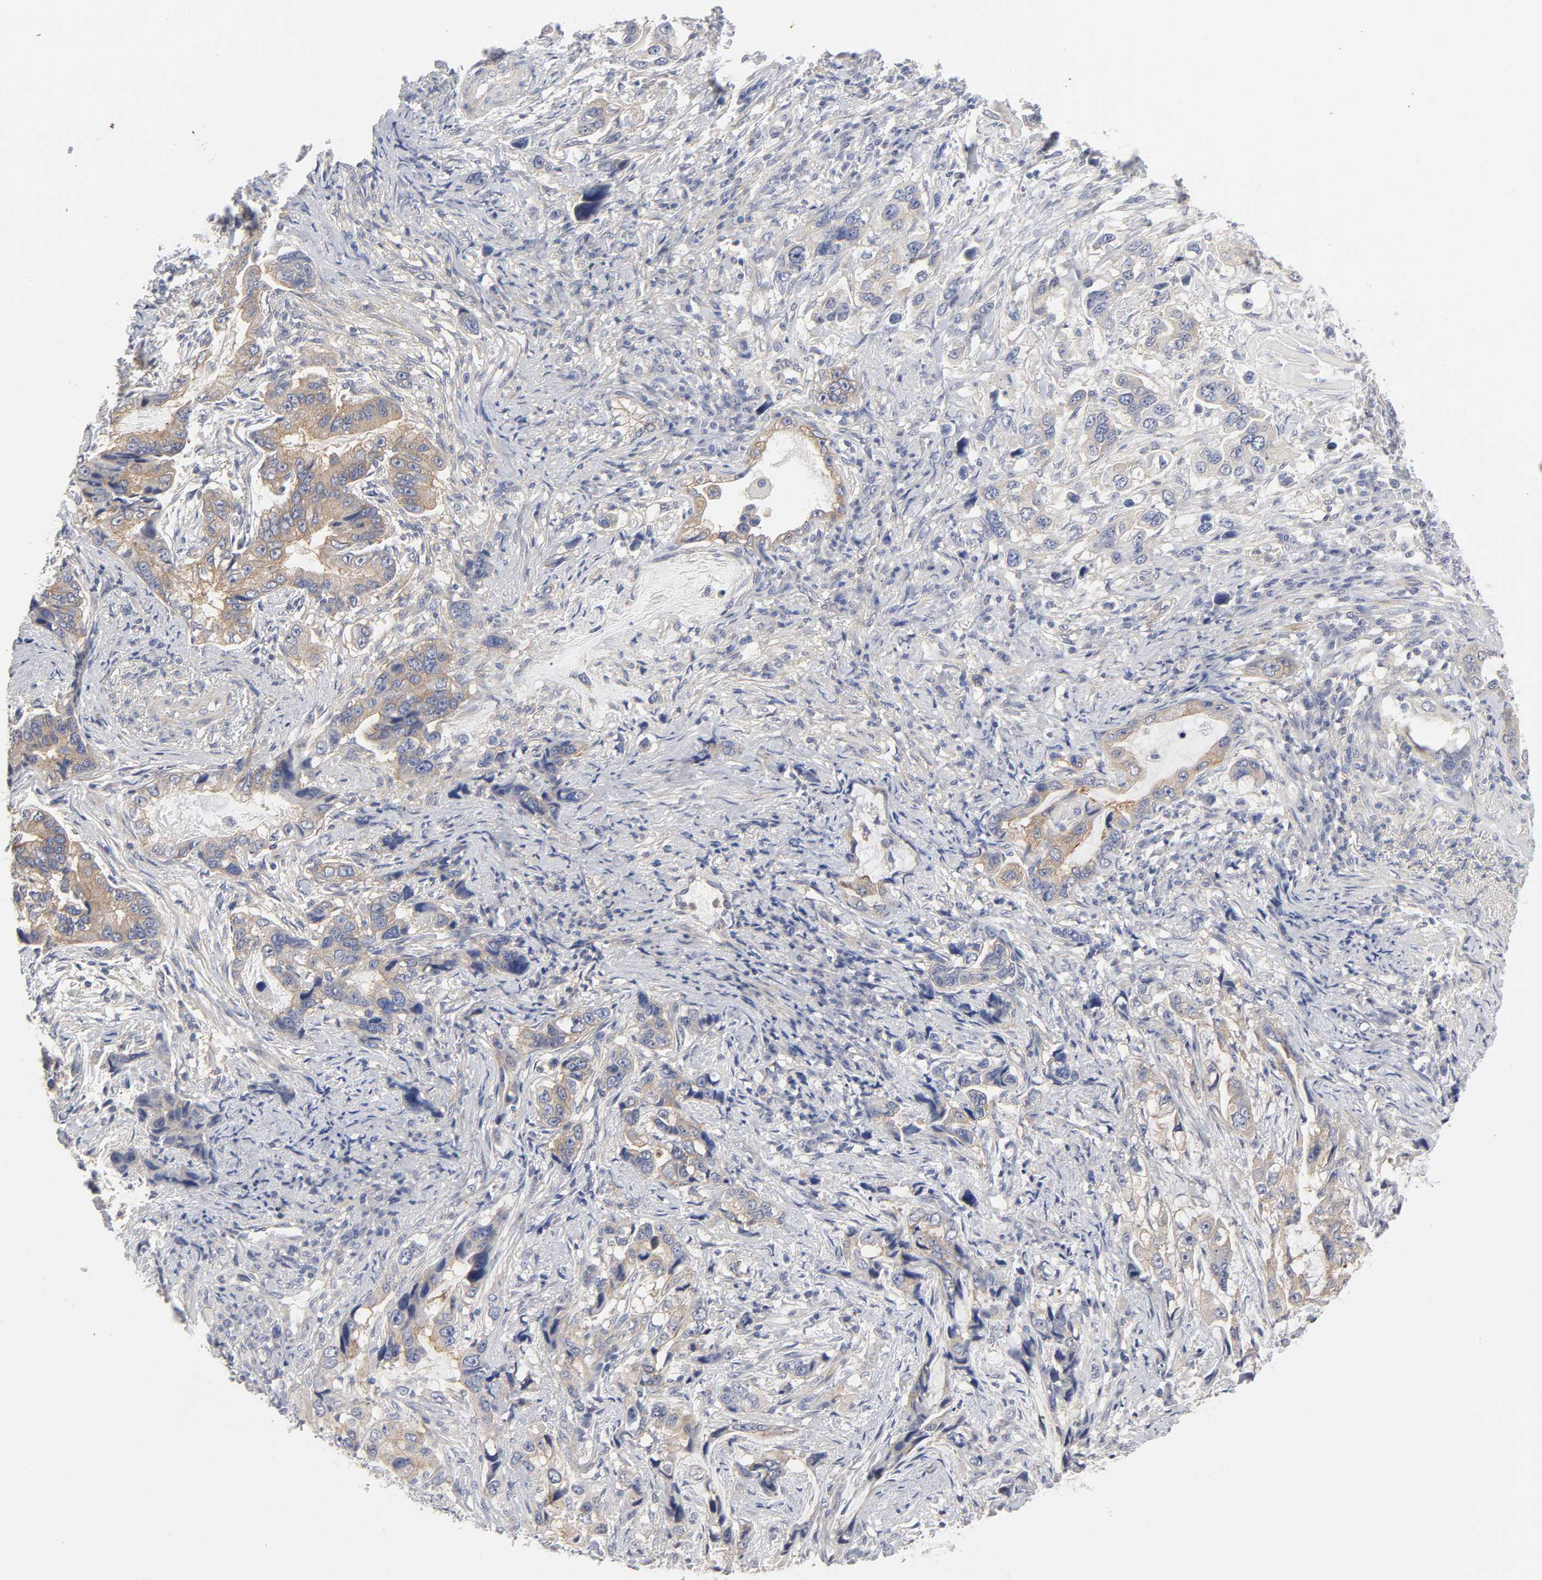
{"staining": {"intensity": "moderate", "quantity": ">75%", "location": "cytoplasmic/membranous"}, "tissue": "stomach cancer", "cell_type": "Tumor cells", "image_type": "cancer", "snomed": [{"axis": "morphology", "description": "Adenocarcinoma, NOS"}, {"axis": "topography", "description": "Stomach, lower"}], "caption": "A high-resolution micrograph shows IHC staining of adenocarcinoma (stomach), which exhibits moderate cytoplasmic/membranous positivity in approximately >75% of tumor cells. The staining was performed using DAB, with brown indicating positive protein expression. Nuclei are stained blue with hematoxylin.", "gene": "ROCK1", "patient": {"sex": "female", "age": 93}}